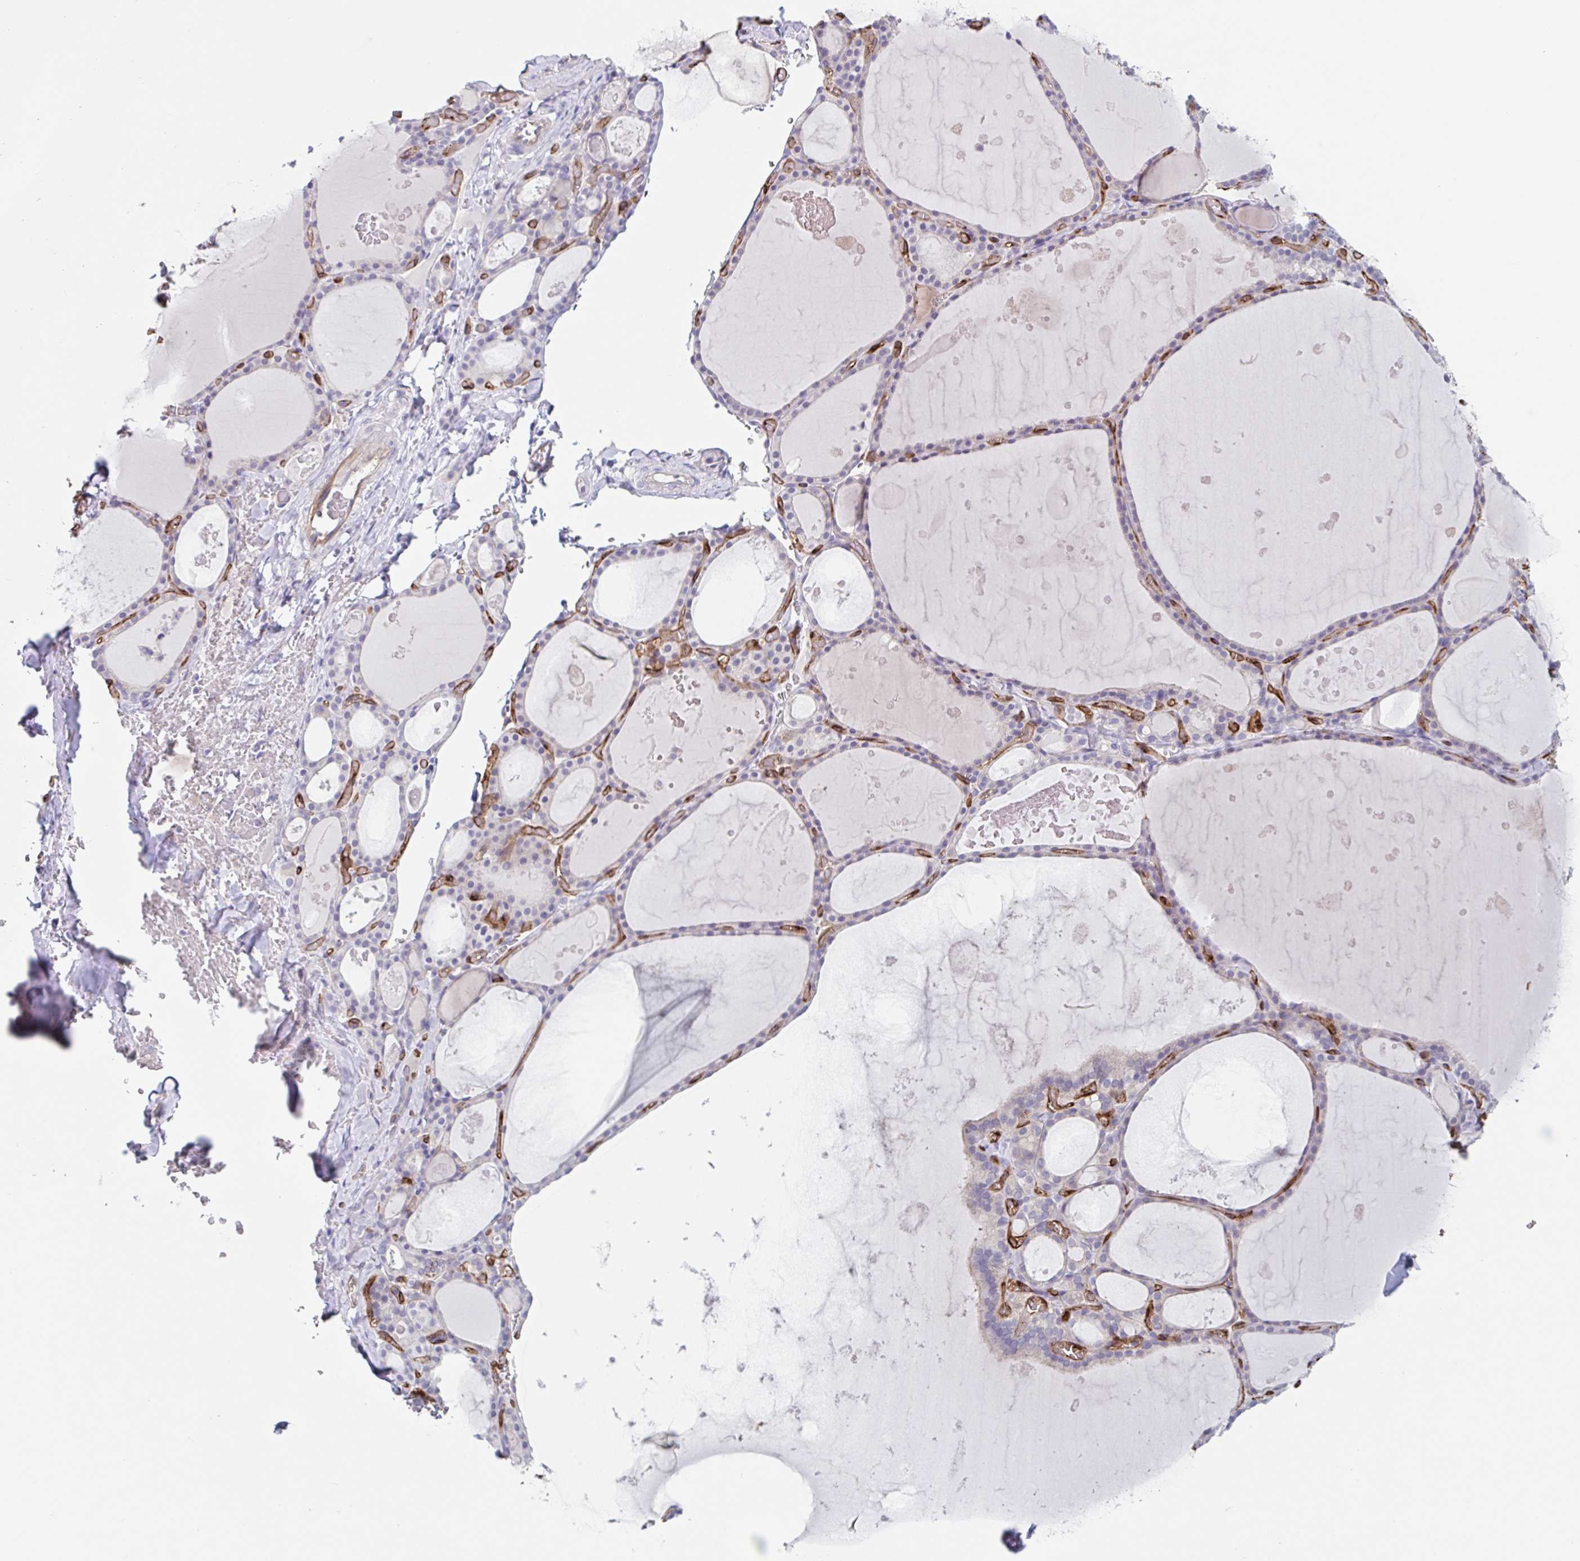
{"staining": {"intensity": "negative", "quantity": "none", "location": "none"}, "tissue": "thyroid gland", "cell_type": "Glandular cells", "image_type": "normal", "snomed": [{"axis": "morphology", "description": "Normal tissue, NOS"}, {"axis": "topography", "description": "Thyroid gland"}], "caption": "Thyroid gland stained for a protein using immunohistochemistry (IHC) reveals no expression glandular cells.", "gene": "EHD4", "patient": {"sex": "male", "age": 56}}